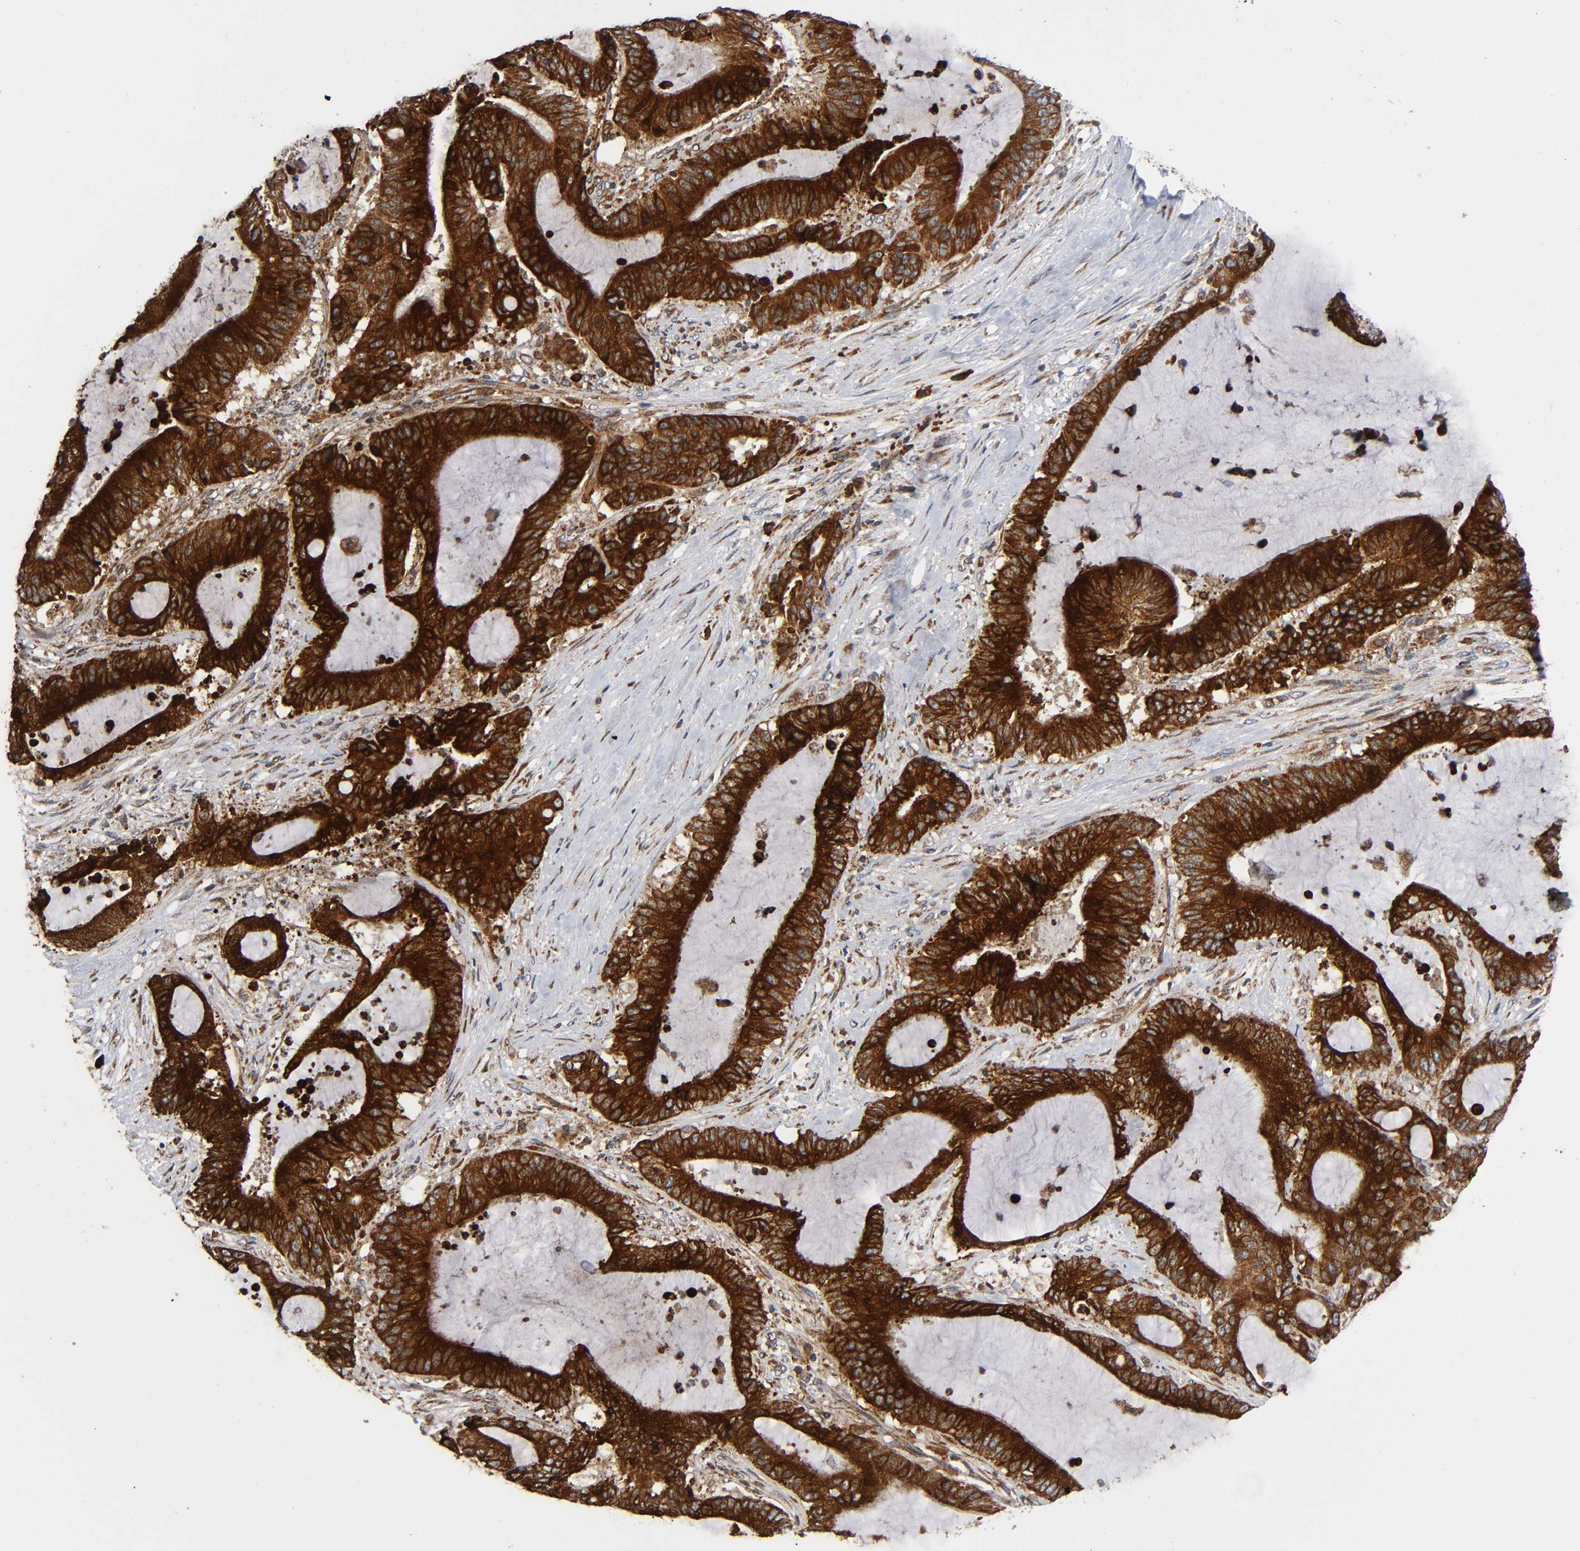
{"staining": {"intensity": "strong", "quantity": ">75%", "location": "cytoplasmic/membranous"}, "tissue": "liver cancer", "cell_type": "Tumor cells", "image_type": "cancer", "snomed": [{"axis": "morphology", "description": "Cholangiocarcinoma"}, {"axis": "topography", "description": "Liver"}], "caption": "A high amount of strong cytoplasmic/membranous positivity is present in approximately >75% of tumor cells in liver cancer tissue.", "gene": "MAP3K1", "patient": {"sex": "female", "age": 73}}